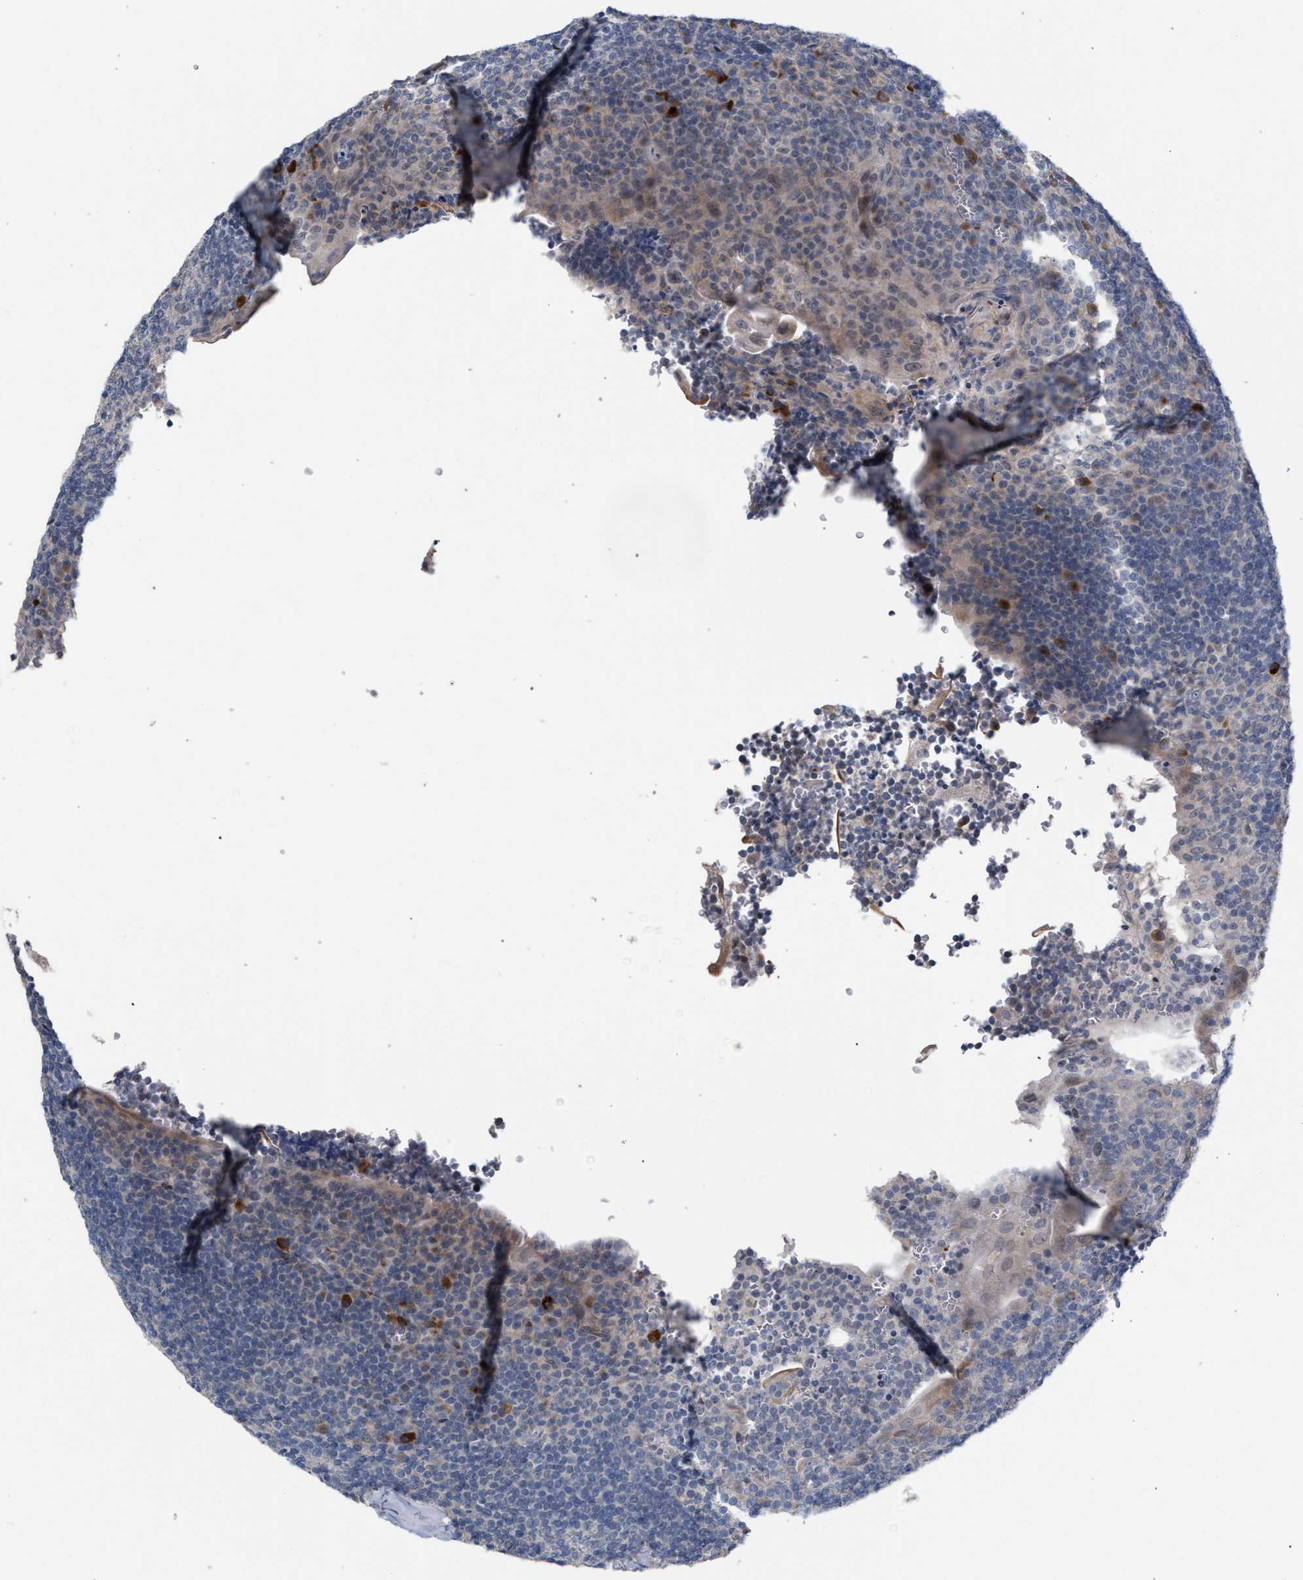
{"staining": {"intensity": "negative", "quantity": "none", "location": "none"}, "tissue": "tonsil", "cell_type": "Germinal center cells", "image_type": "normal", "snomed": [{"axis": "morphology", "description": "Normal tissue, NOS"}, {"axis": "topography", "description": "Tonsil"}], "caption": "Immunohistochemistry histopathology image of normal human tonsil stained for a protein (brown), which shows no staining in germinal center cells. (DAB immunohistochemistry (IHC), high magnification).", "gene": "RNF135", "patient": {"sex": "male", "age": 37}}